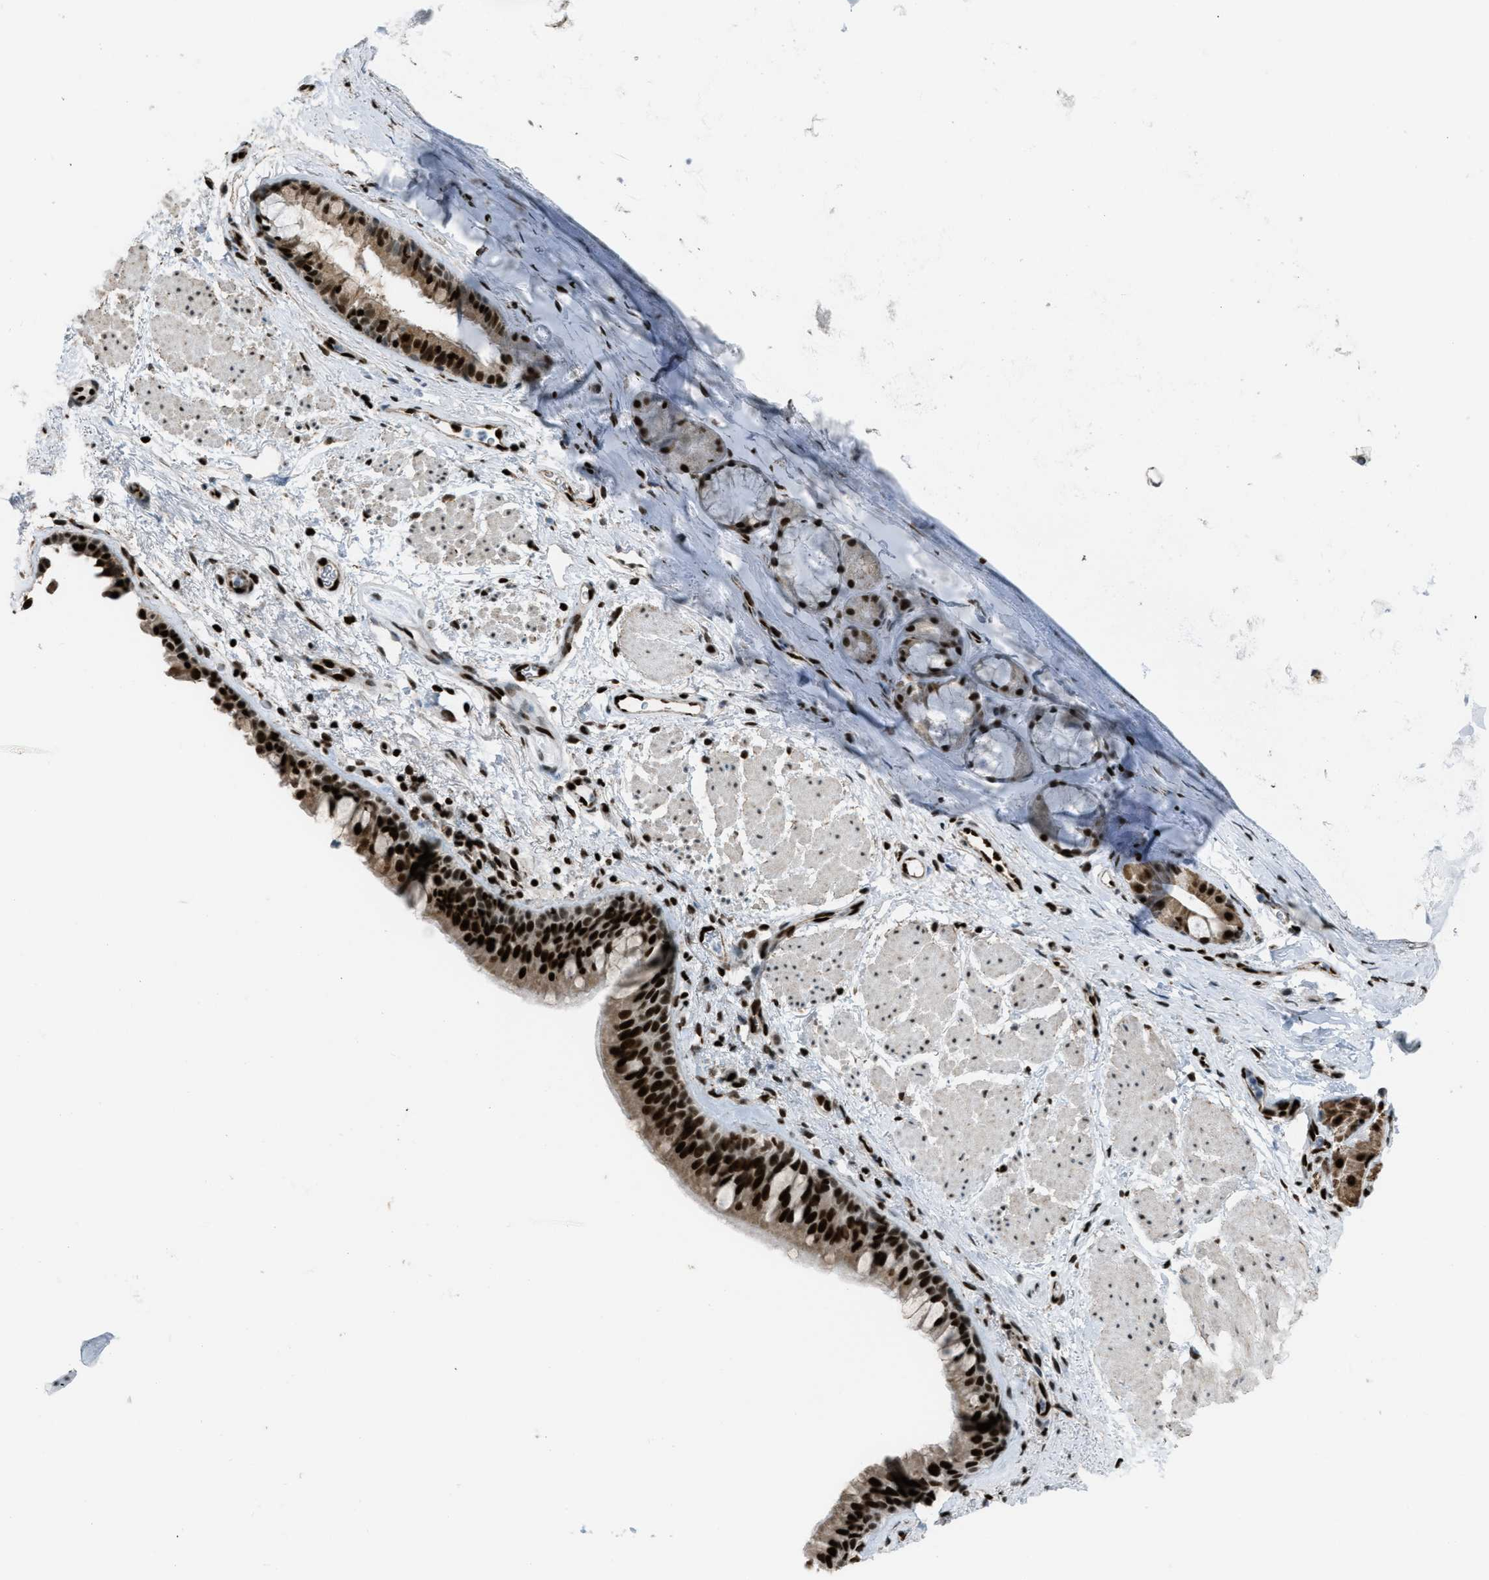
{"staining": {"intensity": "strong", "quantity": ">75%", "location": "cytoplasmic/membranous,nuclear"}, "tissue": "bronchus", "cell_type": "Respiratory epithelial cells", "image_type": "normal", "snomed": [{"axis": "morphology", "description": "Normal tissue, NOS"}, {"axis": "topography", "description": "Cartilage tissue"}, {"axis": "topography", "description": "Bronchus"}], "caption": "The histopathology image demonstrates a brown stain indicating the presence of a protein in the cytoplasmic/membranous,nuclear of respiratory epithelial cells in bronchus. The staining is performed using DAB brown chromogen to label protein expression. The nuclei are counter-stained blue using hematoxylin.", "gene": "SLFN5", "patient": {"sex": "female", "age": 53}}